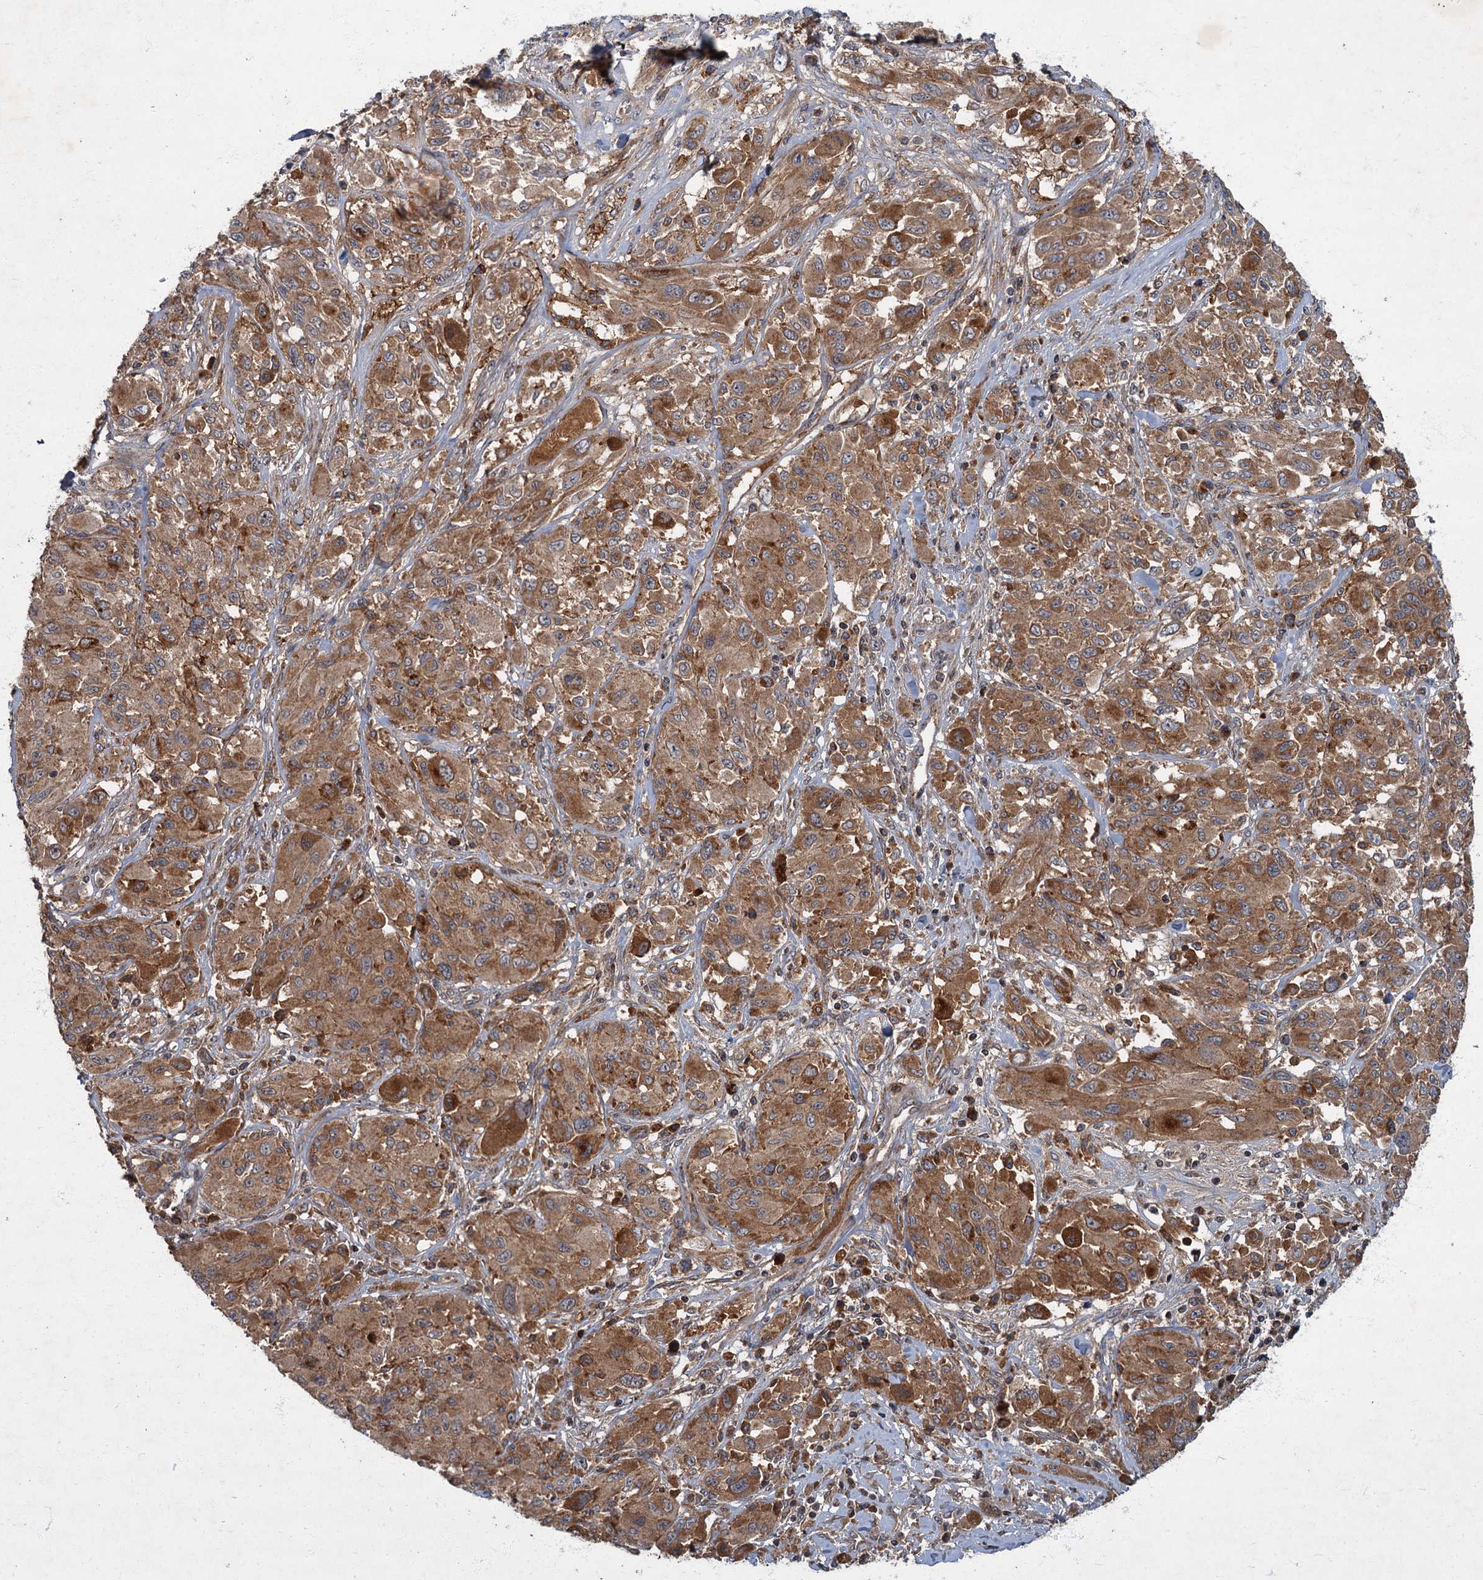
{"staining": {"intensity": "moderate", "quantity": ">75%", "location": "cytoplasmic/membranous"}, "tissue": "melanoma", "cell_type": "Tumor cells", "image_type": "cancer", "snomed": [{"axis": "morphology", "description": "Malignant melanoma, NOS"}, {"axis": "topography", "description": "Skin"}], "caption": "Malignant melanoma tissue demonstrates moderate cytoplasmic/membranous expression in approximately >75% of tumor cells, visualized by immunohistochemistry.", "gene": "SLC11A2", "patient": {"sex": "female", "age": 91}}